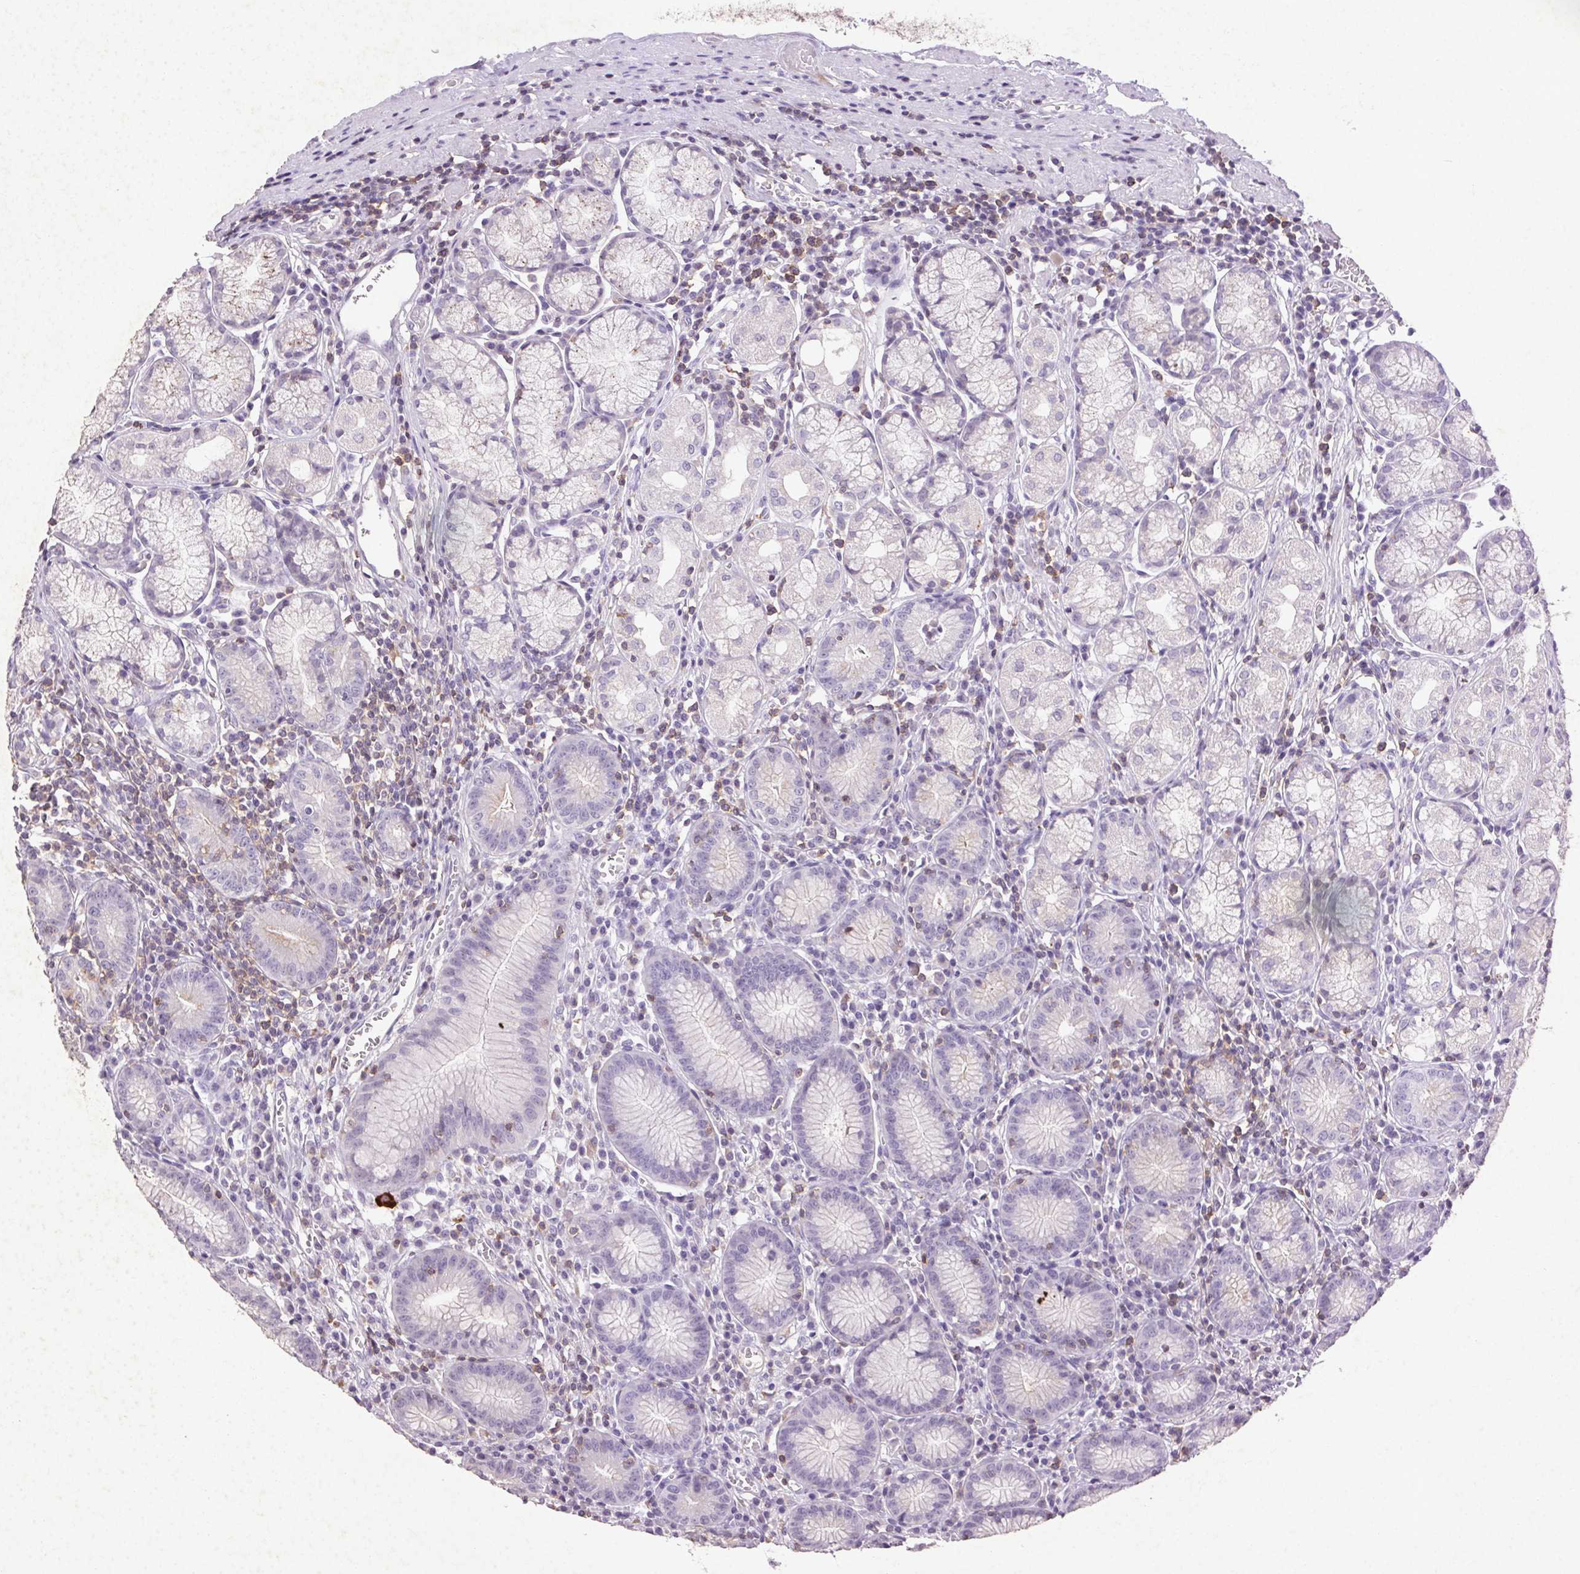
{"staining": {"intensity": "negative", "quantity": "none", "location": "none"}, "tissue": "stomach", "cell_type": "Glandular cells", "image_type": "normal", "snomed": [{"axis": "morphology", "description": "Normal tissue, NOS"}, {"axis": "topography", "description": "Stomach"}], "caption": "Human stomach stained for a protein using immunohistochemistry (IHC) displays no expression in glandular cells.", "gene": "FNDC7", "patient": {"sex": "male", "age": 55}}